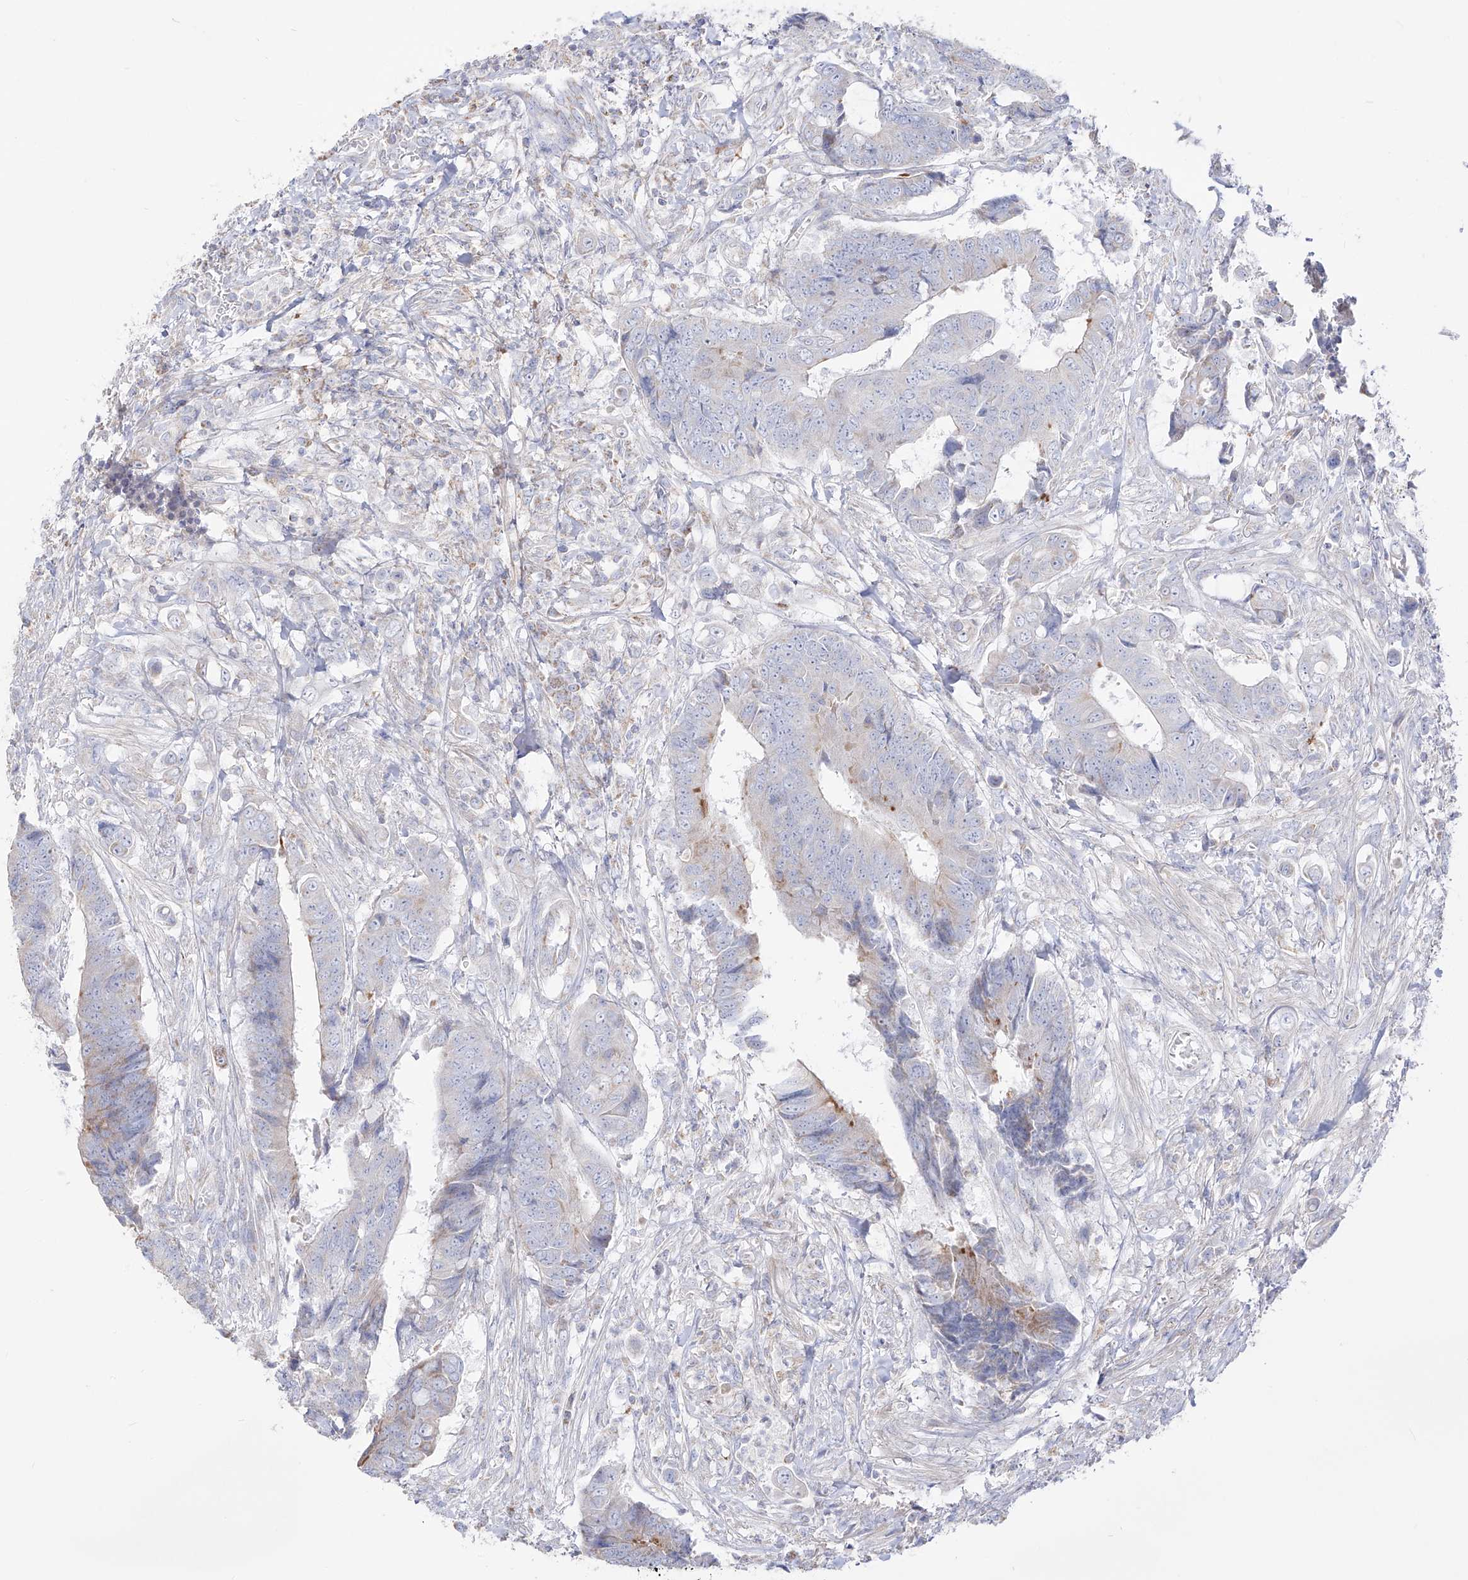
{"staining": {"intensity": "weak", "quantity": "<25%", "location": "cytoplasmic/membranous"}, "tissue": "colorectal cancer", "cell_type": "Tumor cells", "image_type": "cancer", "snomed": [{"axis": "morphology", "description": "Adenocarcinoma, NOS"}, {"axis": "topography", "description": "Rectum"}], "caption": "DAB (3,3'-diaminobenzidine) immunohistochemical staining of human colorectal cancer (adenocarcinoma) reveals no significant positivity in tumor cells.", "gene": "RCHY1", "patient": {"sex": "male", "age": 84}}